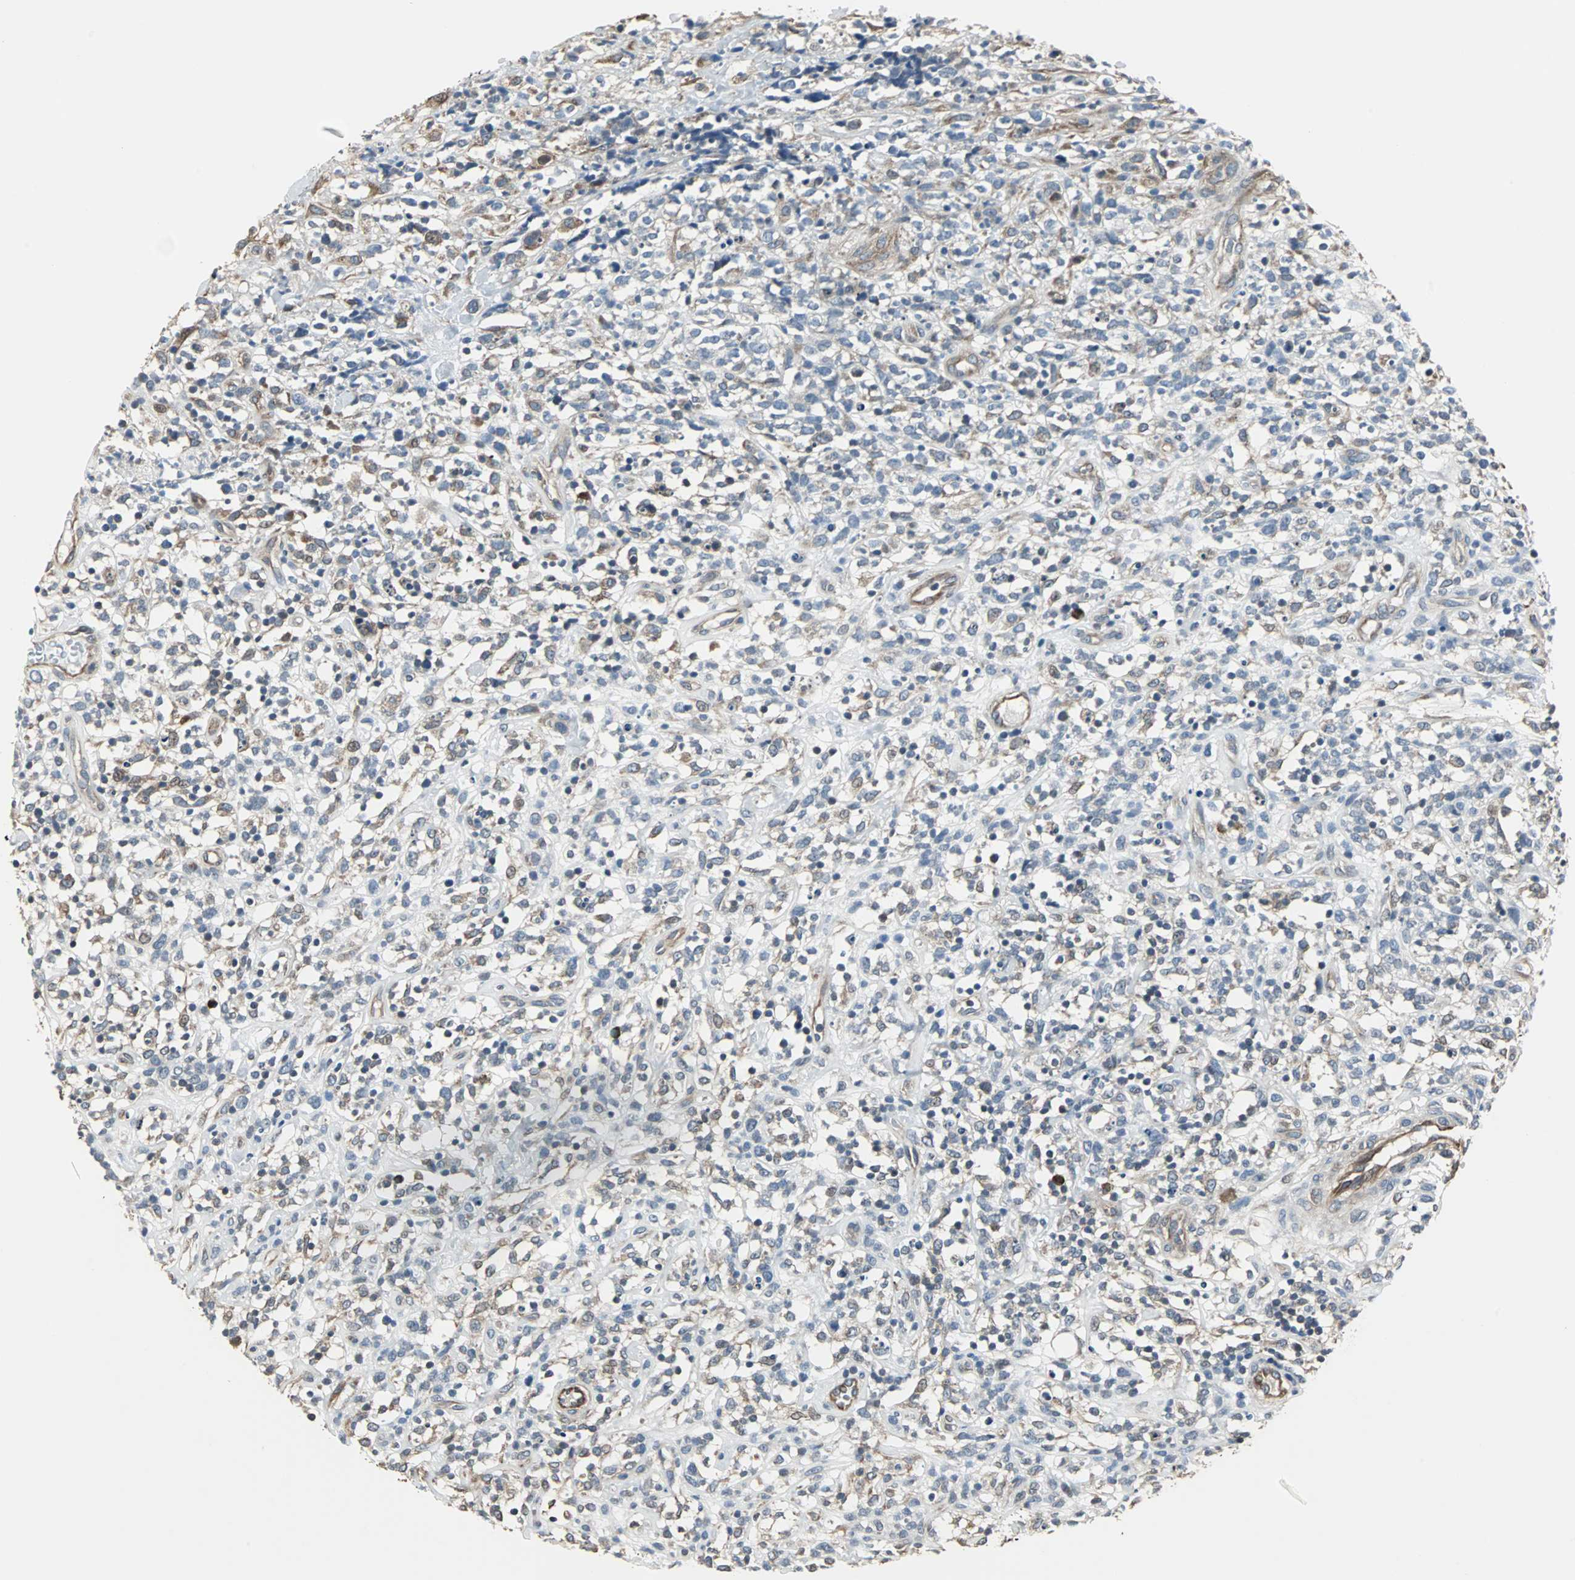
{"staining": {"intensity": "weak", "quantity": "25%-75%", "location": "cytoplasmic/membranous"}, "tissue": "lymphoma", "cell_type": "Tumor cells", "image_type": "cancer", "snomed": [{"axis": "morphology", "description": "Malignant lymphoma, non-Hodgkin's type, High grade"}, {"axis": "topography", "description": "Lymph node"}], "caption": "The image exhibits staining of high-grade malignant lymphoma, non-Hodgkin's type, revealing weak cytoplasmic/membranous protein positivity (brown color) within tumor cells.", "gene": "CHP1", "patient": {"sex": "female", "age": 73}}